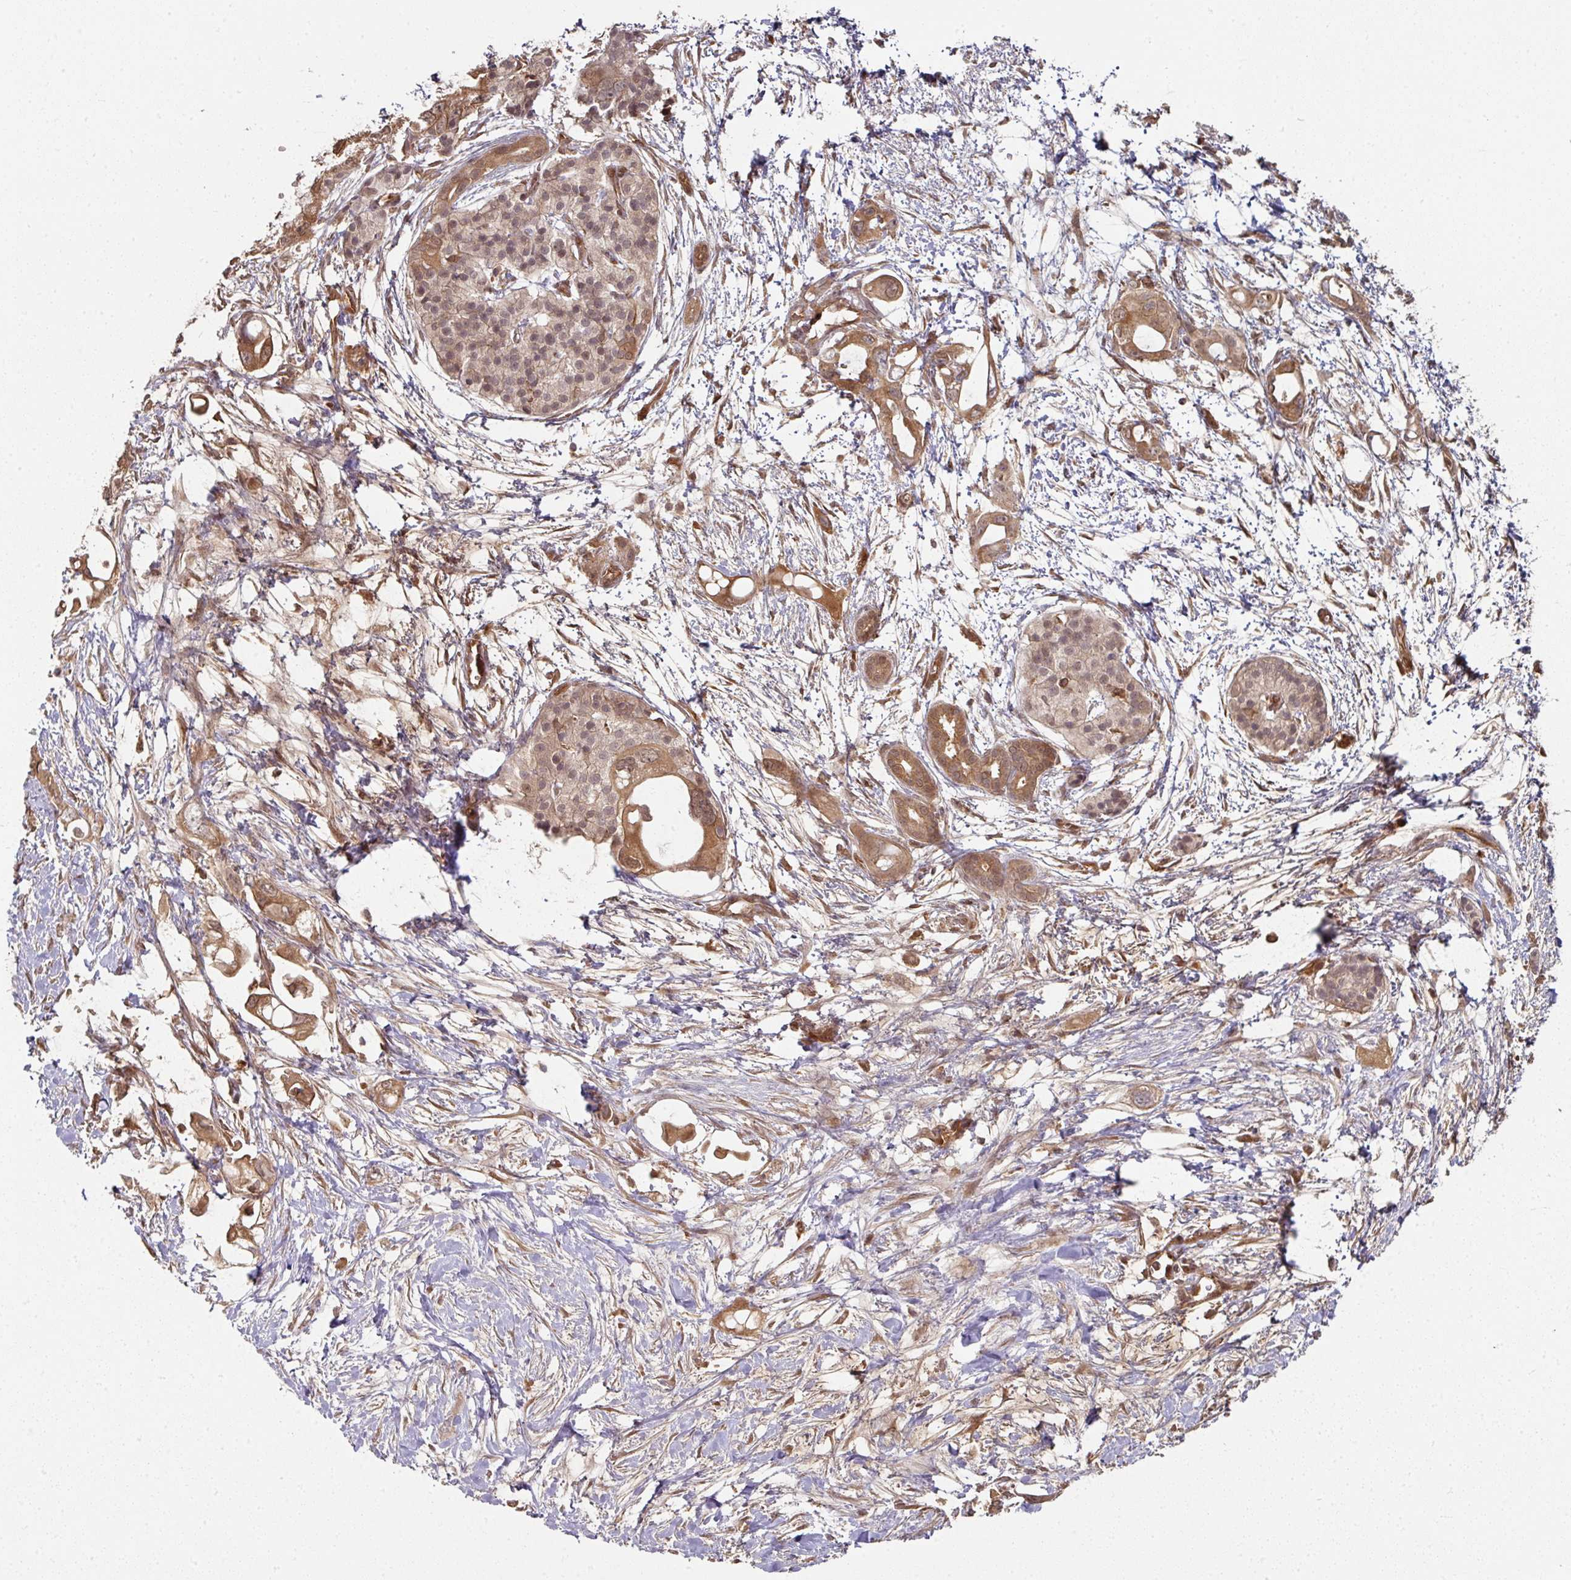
{"staining": {"intensity": "moderate", "quantity": ">75%", "location": "cytoplasmic/membranous"}, "tissue": "pancreatic cancer", "cell_type": "Tumor cells", "image_type": "cancer", "snomed": [{"axis": "morphology", "description": "Adenocarcinoma, NOS"}, {"axis": "topography", "description": "Pancreas"}], "caption": "This micrograph exhibits immunohistochemistry staining of human pancreatic cancer, with medium moderate cytoplasmic/membranous staining in approximately >75% of tumor cells.", "gene": "EIF4EBP2", "patient": {"sex": "male", "age": 61}}